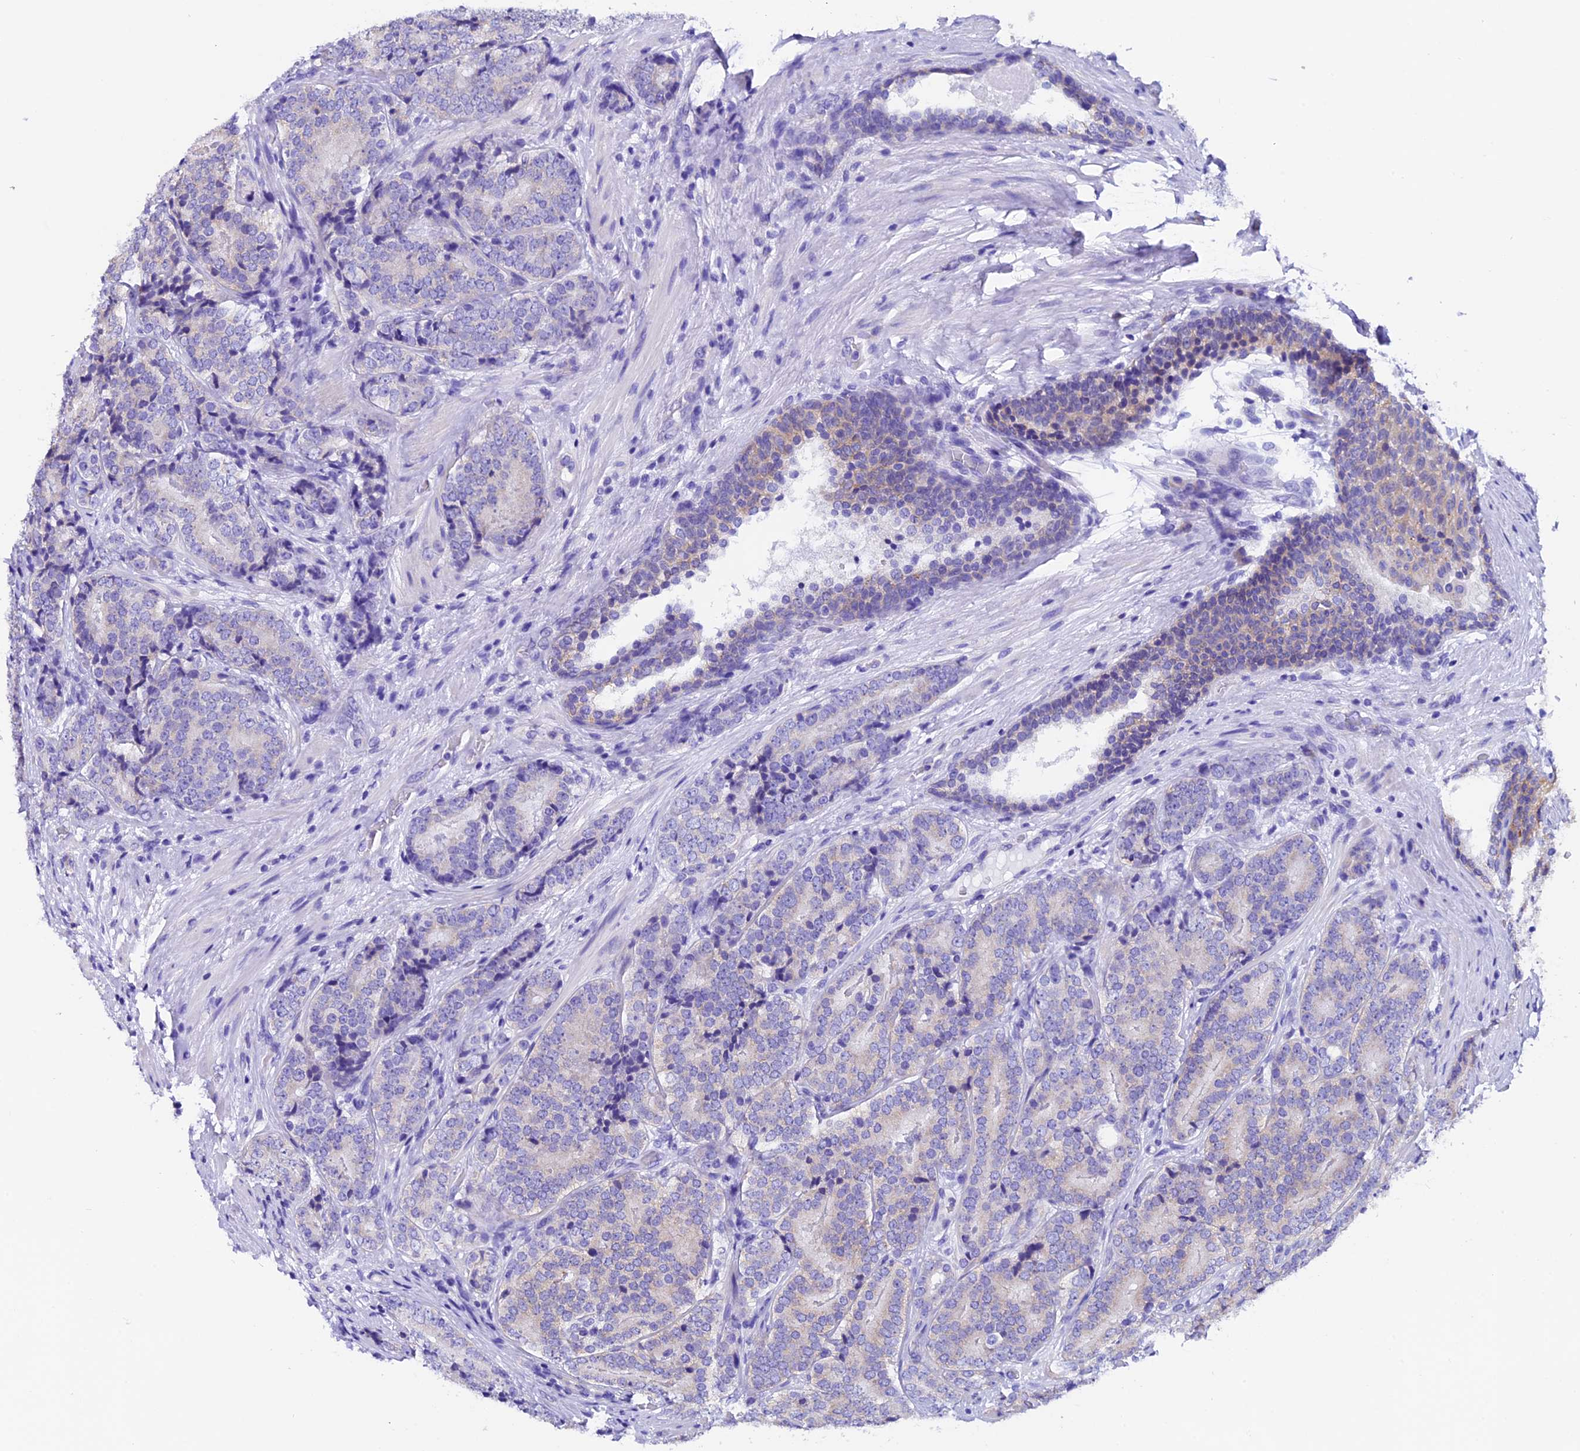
{"staining": {"intensity": "negative", "quantity": "none", "location": "none"}, "tissue": "prostate cancer", "cell_type": "Tumor cells", "image_type": "cancer", "snomed": [{"axis": "morphology", "description": "Adenocarcinoma, High grade"}, {"axis": "topography", "description": "Prostate"}], "caption": "Tumor cells are negative for protein expression in human prostate high-grade adenocarcinoma.", "gene": "COMTD1", "patient": {"sex": "male", "age": 56}}